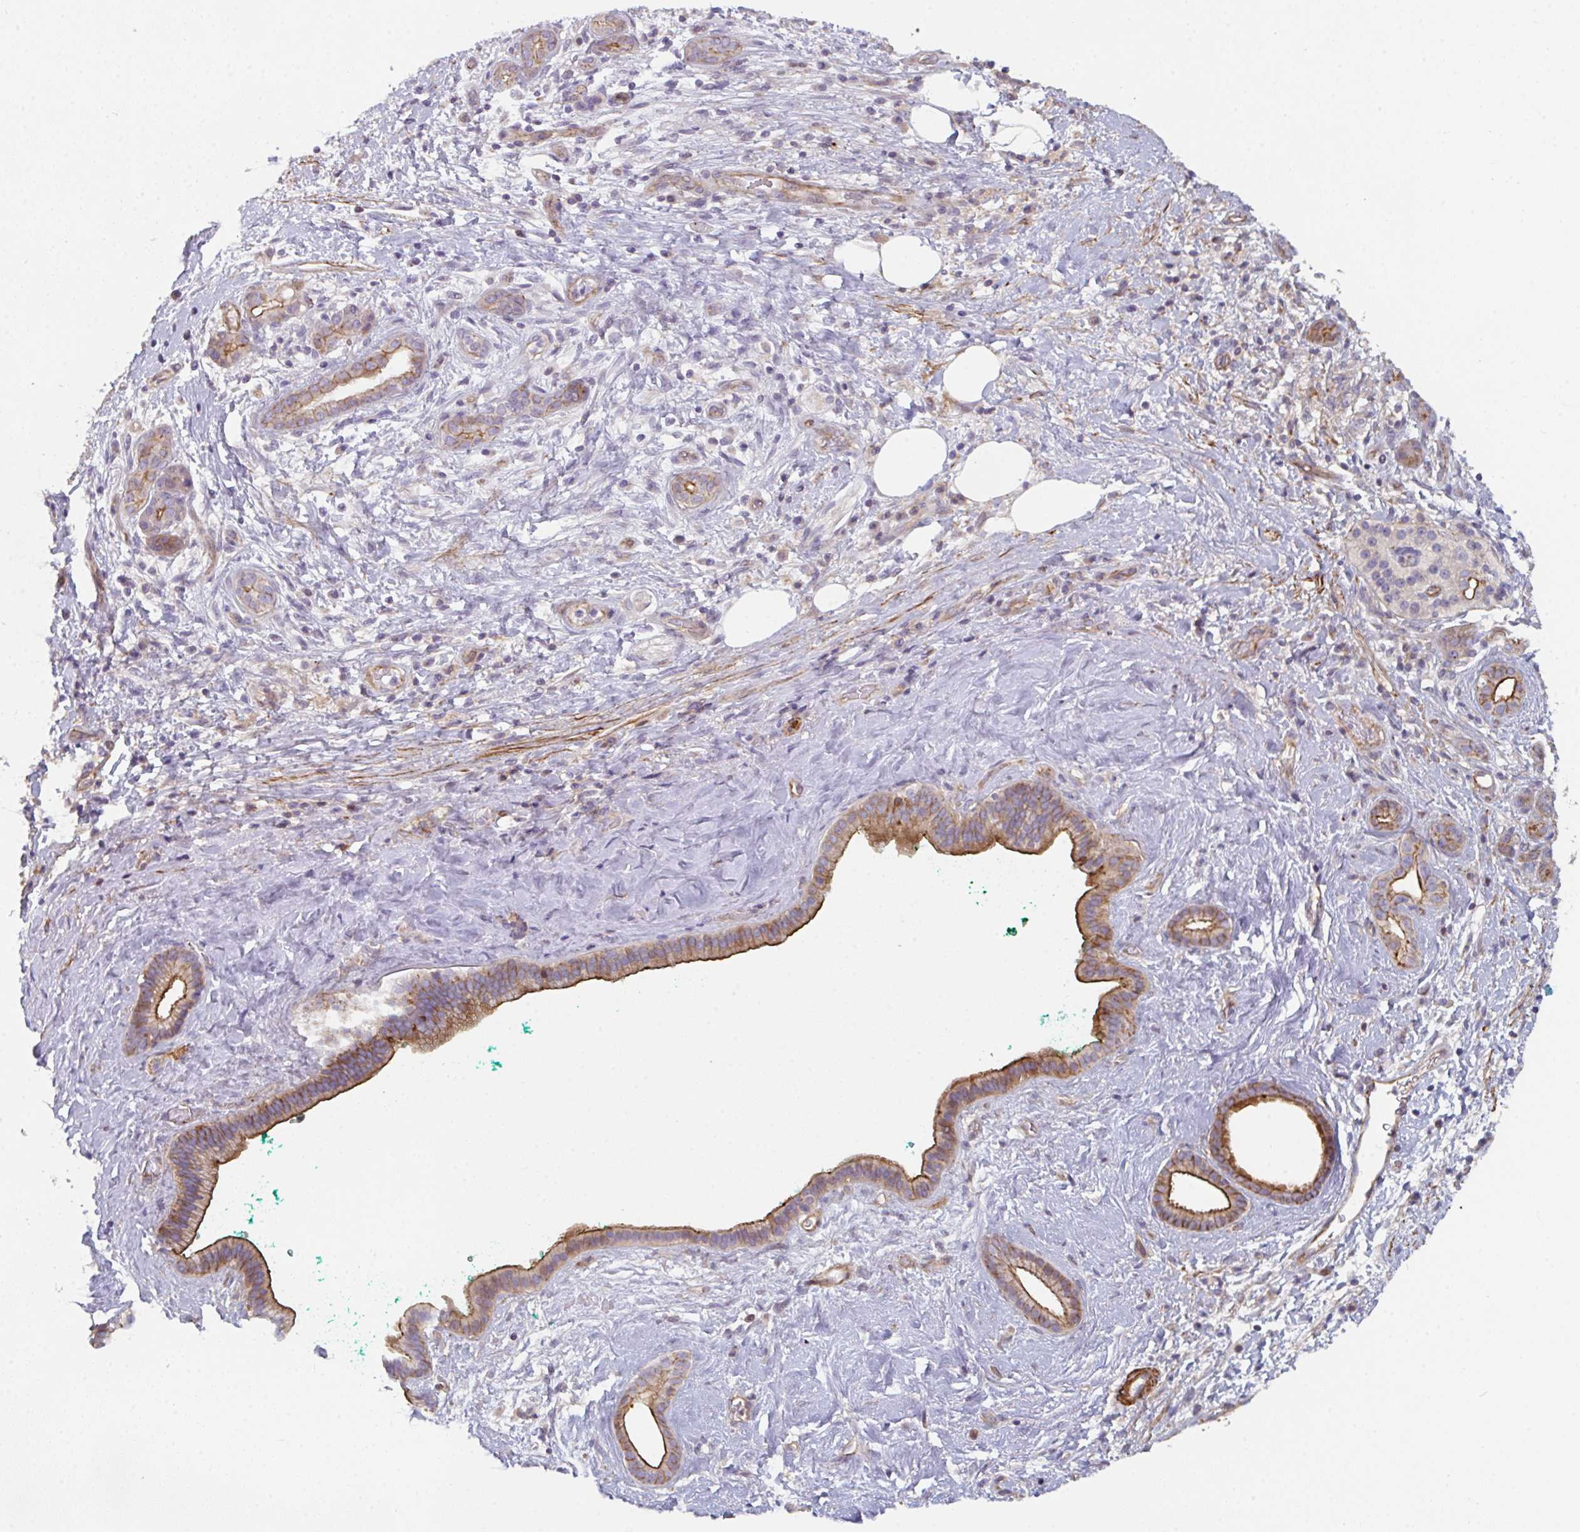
{"staining": {"intensity": "moderate", "quantity": ">75%", "location": "cytoplasmic/membranous"}, "tissue": "pancreatic cancer", "cell_type": "Tumor cells", "image_type": "cancer", "snomed": [{"axis": "morphology", "description": "Adenocarcinoma, NOS"}, {"axis": "topography", "description": "Pancreas"}], "caption": "Pancreatic cancer was stained to show a protein in brown. There is medium levels of moderate cytoplasmic/membranous expression in about >75% of tumor cells.", "gene": "FZD2", "patient": {"sex": "male", "age": 78}}